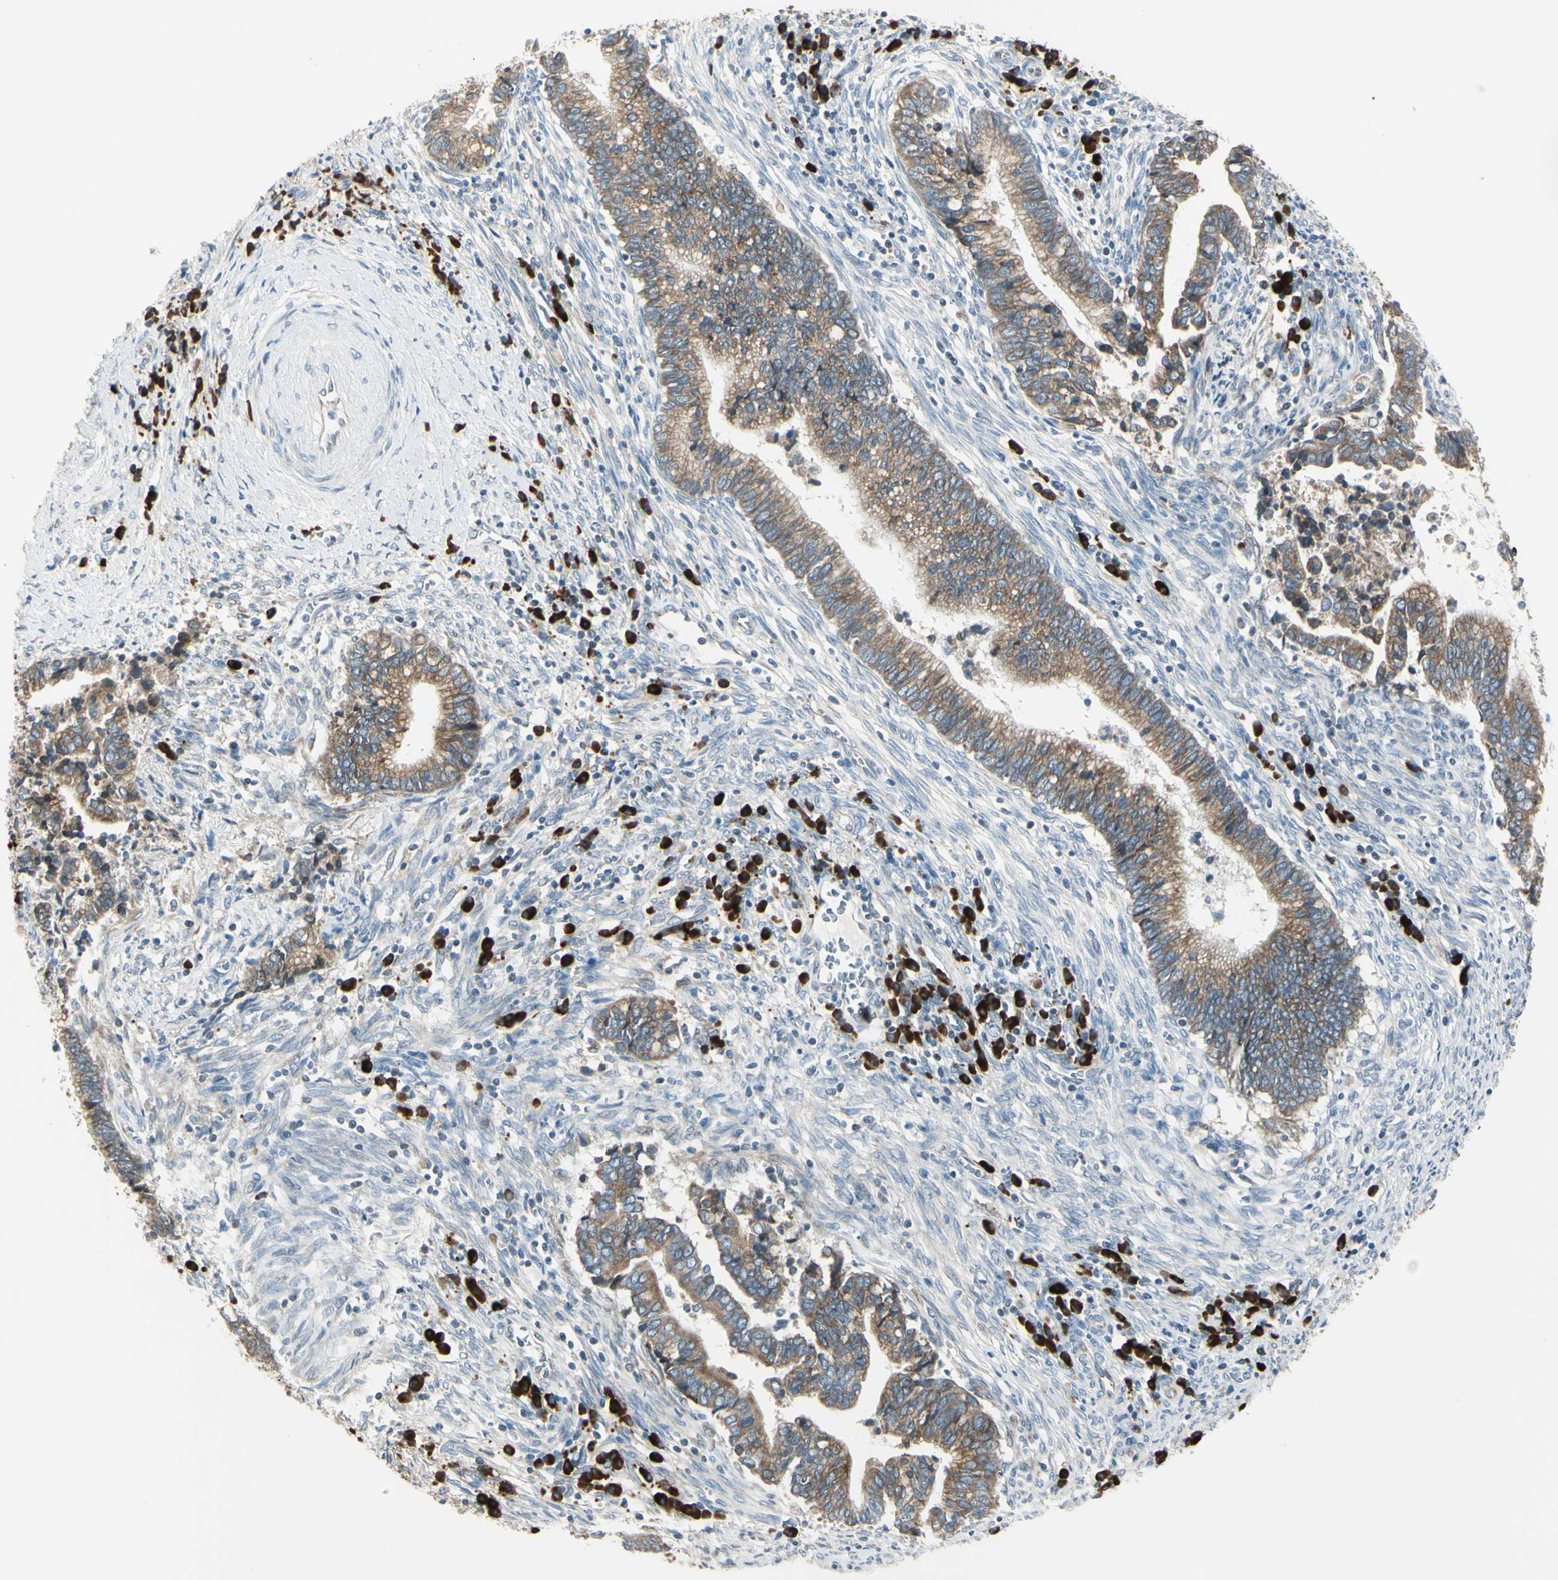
{"staining": {"intensity": "moderate", "quantity": ">75%", "location": "cytoplasmic/membranous"}, "tissue": "cervical cancer", "cell_type": "Tumor cells", "image_type": "cancer", "snomed": [{"axis": "morphology", "description": "Adenocarcinoma, NOS"}, {"axis": "topography", "description": "Cervix"}], "caption": "There is medium levels of moderate cytoplasmic/membranous staining in tumor cells of cervical adenocarcinoma, as demonstrated by immunohistochemical staining (brown color).", "gene": "SELENOS", "patient": {"sex": "female", "age": 44}}